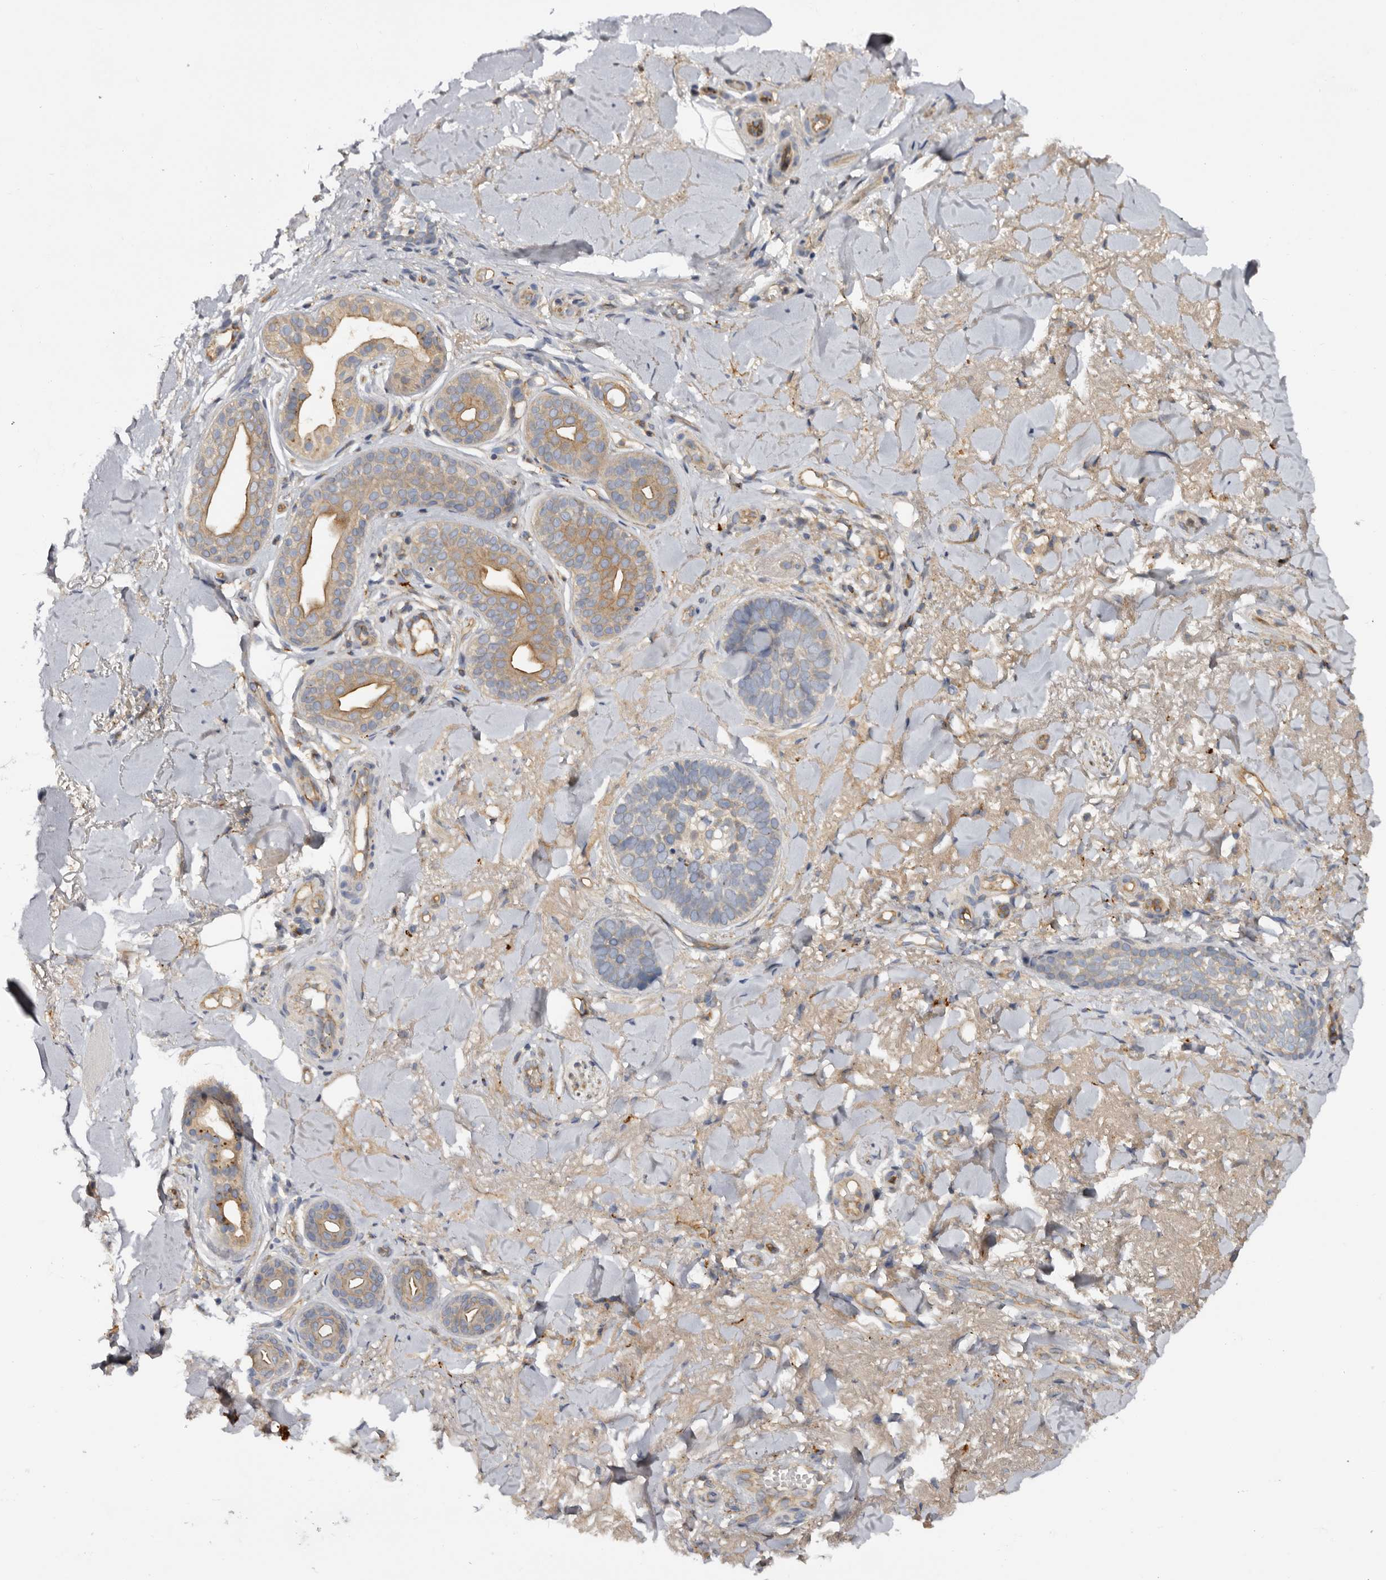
{"staining": {"intensity": "negative", "quantity": "none", "location": "none"}, "tissue": "skin cancer", "cell_type": "Tumor cells", "image_type": "cancer", "snomed": [{"axis": "morphology", "description": "Basal cell carcinoma"}, {"axis": "topography", "description": "Skin"}], "caption": "DAB (3,3'-diaminobenzidine) immunohistochemical staining of skin cancer (basal cell carcinoma) displays no significant staining in tumor cells.", "gene": "INKA2", "patient": {"sex": "female", "age": 82}}